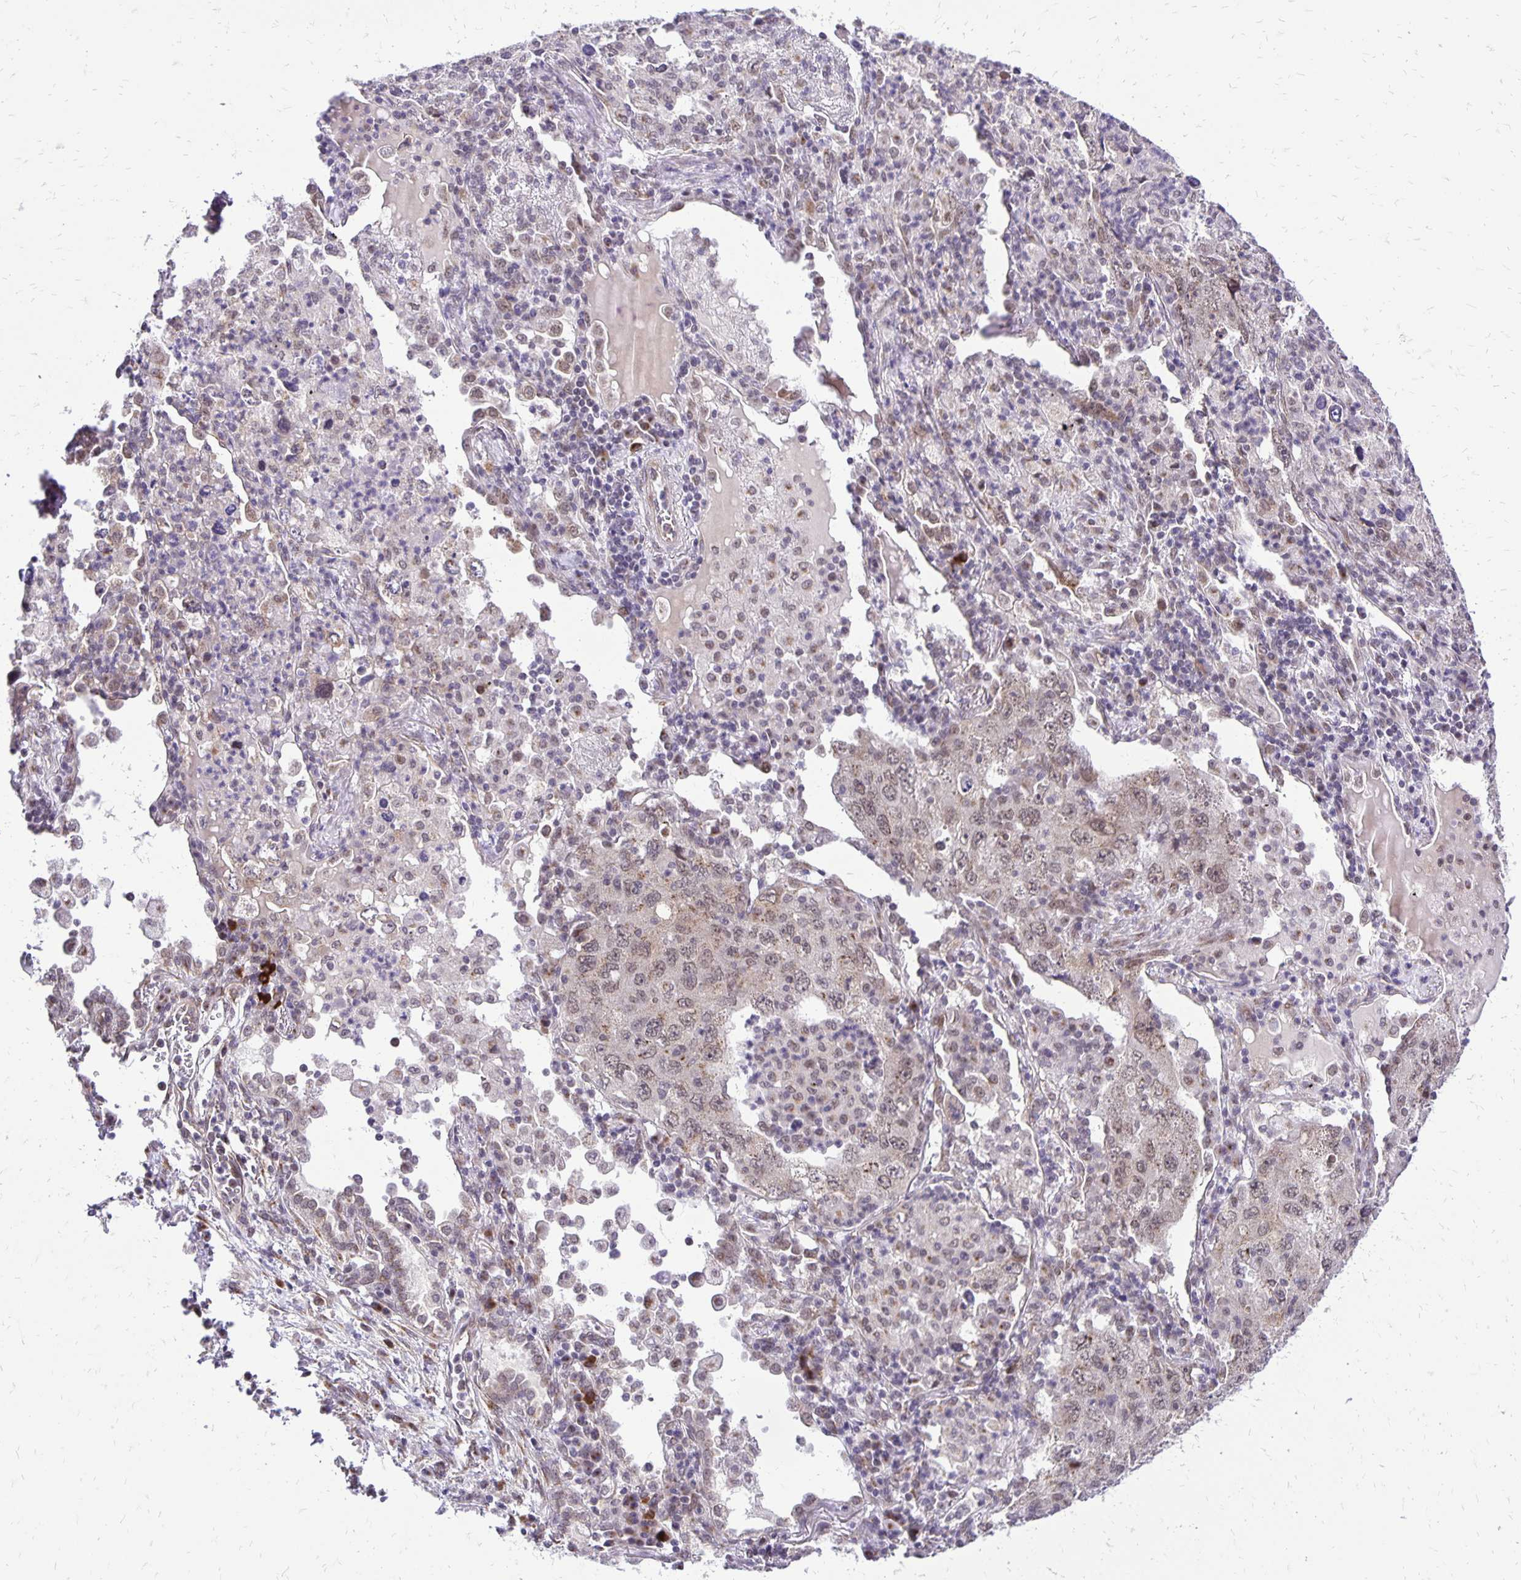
{"staining": {"intensity": "weak", "quantity": "<25%", "location": "cytoplasmic/membranous,nuclear"}, "tissue": "lung cancer", "cell_type": "Tumor cells", "image_type": "cancer", "snomed": [{"axis": "morphology", "description": "Adenocarcinoma, NOS"}, {"axis": "topography", "description": "Lung"}], "caption": "High power microscopy image of an immunohistochemistry histopathology image of adenocarcinoma (lung), revealing no significant staining in tumor cells. Nuclei are stained in blue.", "gene": "GOLGA5", "patient": {"sex": "female", "age": 57}}